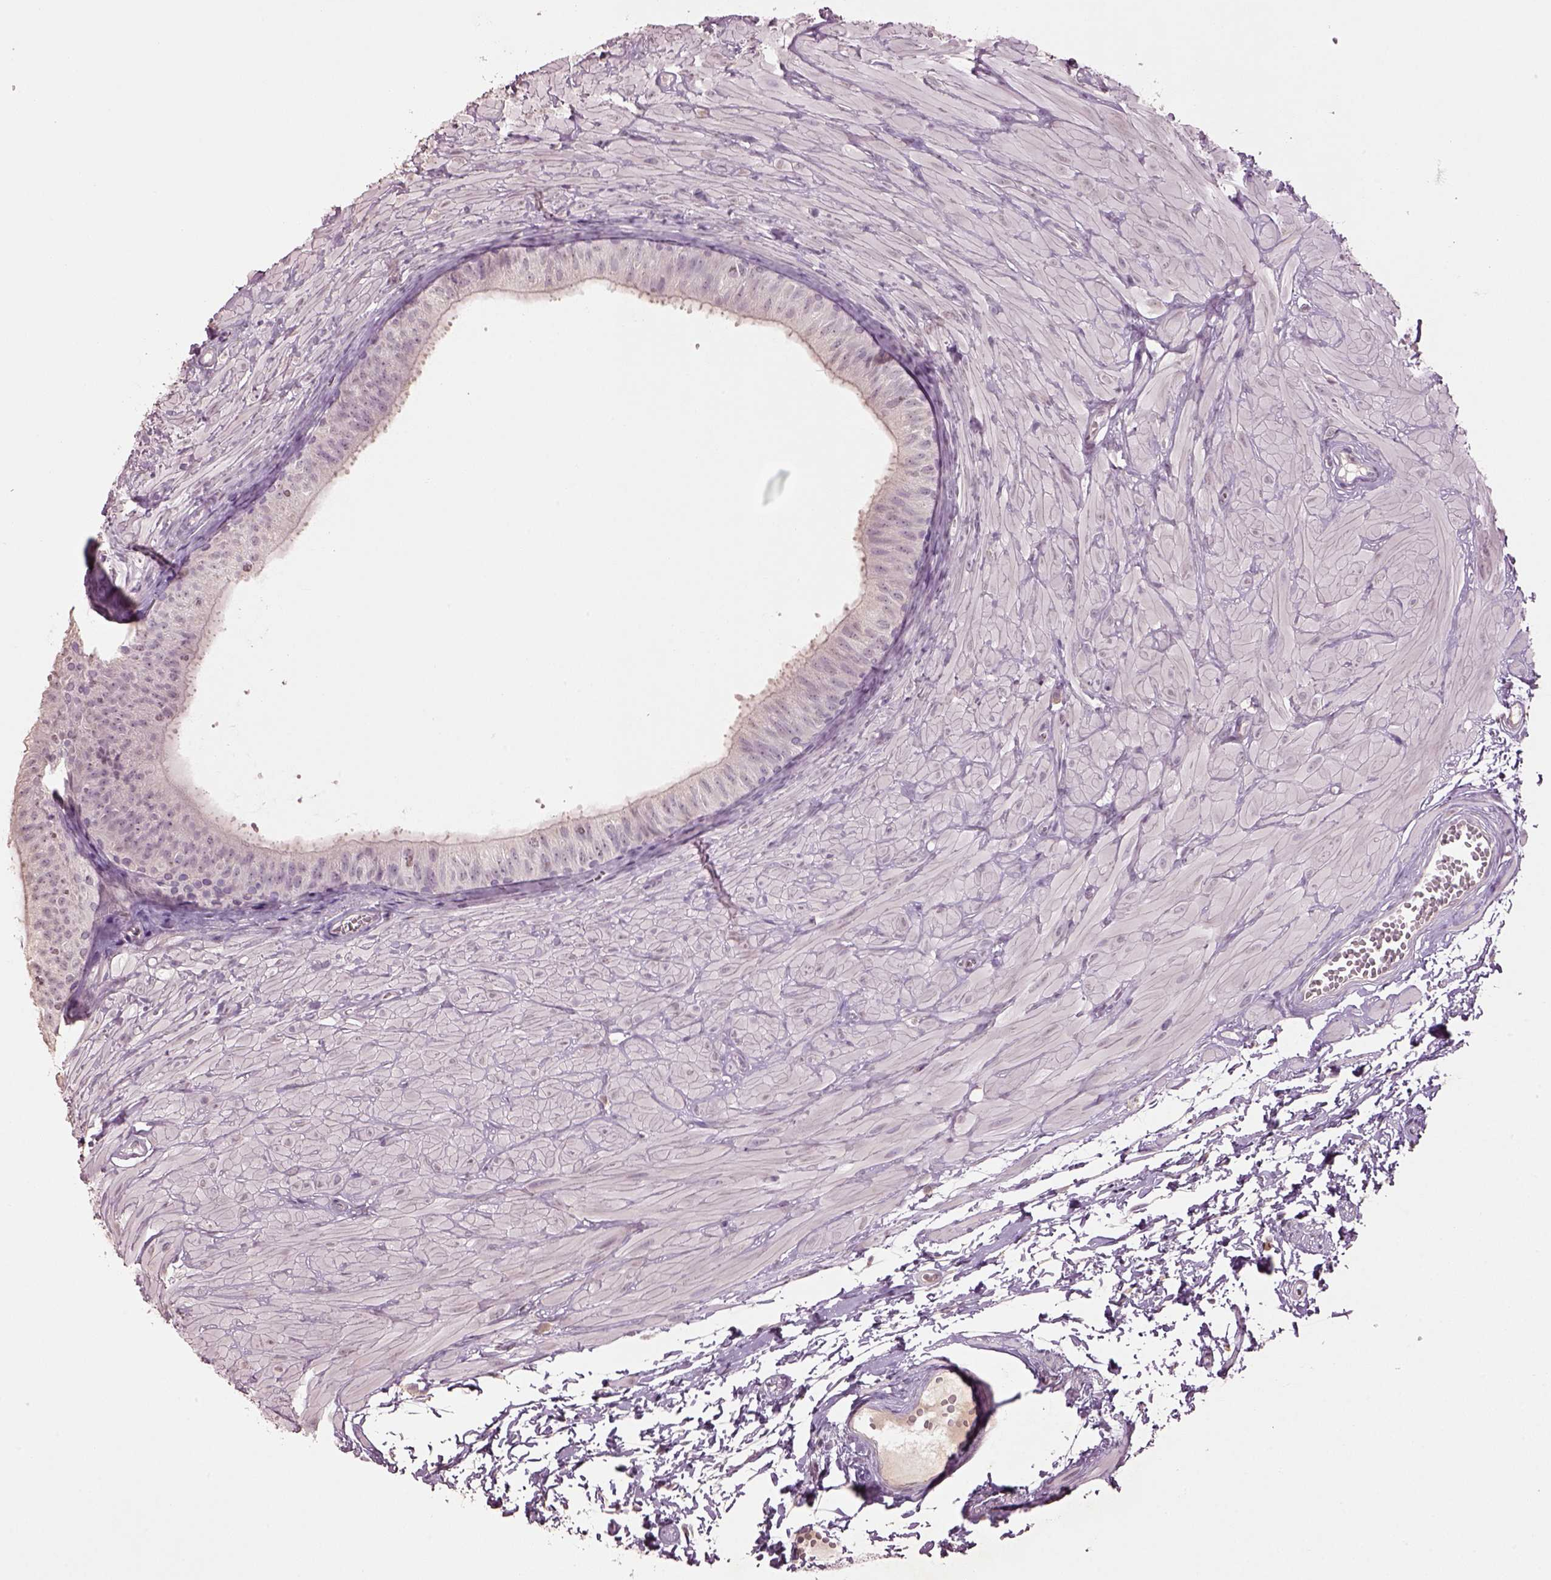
{"staining": {"intensity": "negative", "quantity": "none", "location": "none"}, "tissue": "epididymis", "cell_type": "Glandular cells", "image_type": "normal", "snomed": [{"axis": "morphology", "description": "Normal tissue, NOS"}, {"axis": "topography", "description": "Epididymis"}, {"axis": "topography", "description": "Vas deferens"}], "caption": "This histopathology image is of unremarkable epididymis stained with immunohistochemistry to label a protein in brown with the nuclei are counter-stained blue. There is no staining in glandular cells.", "gene": "KCNIP3", "patient": {"sex": "male", "age": 23}}